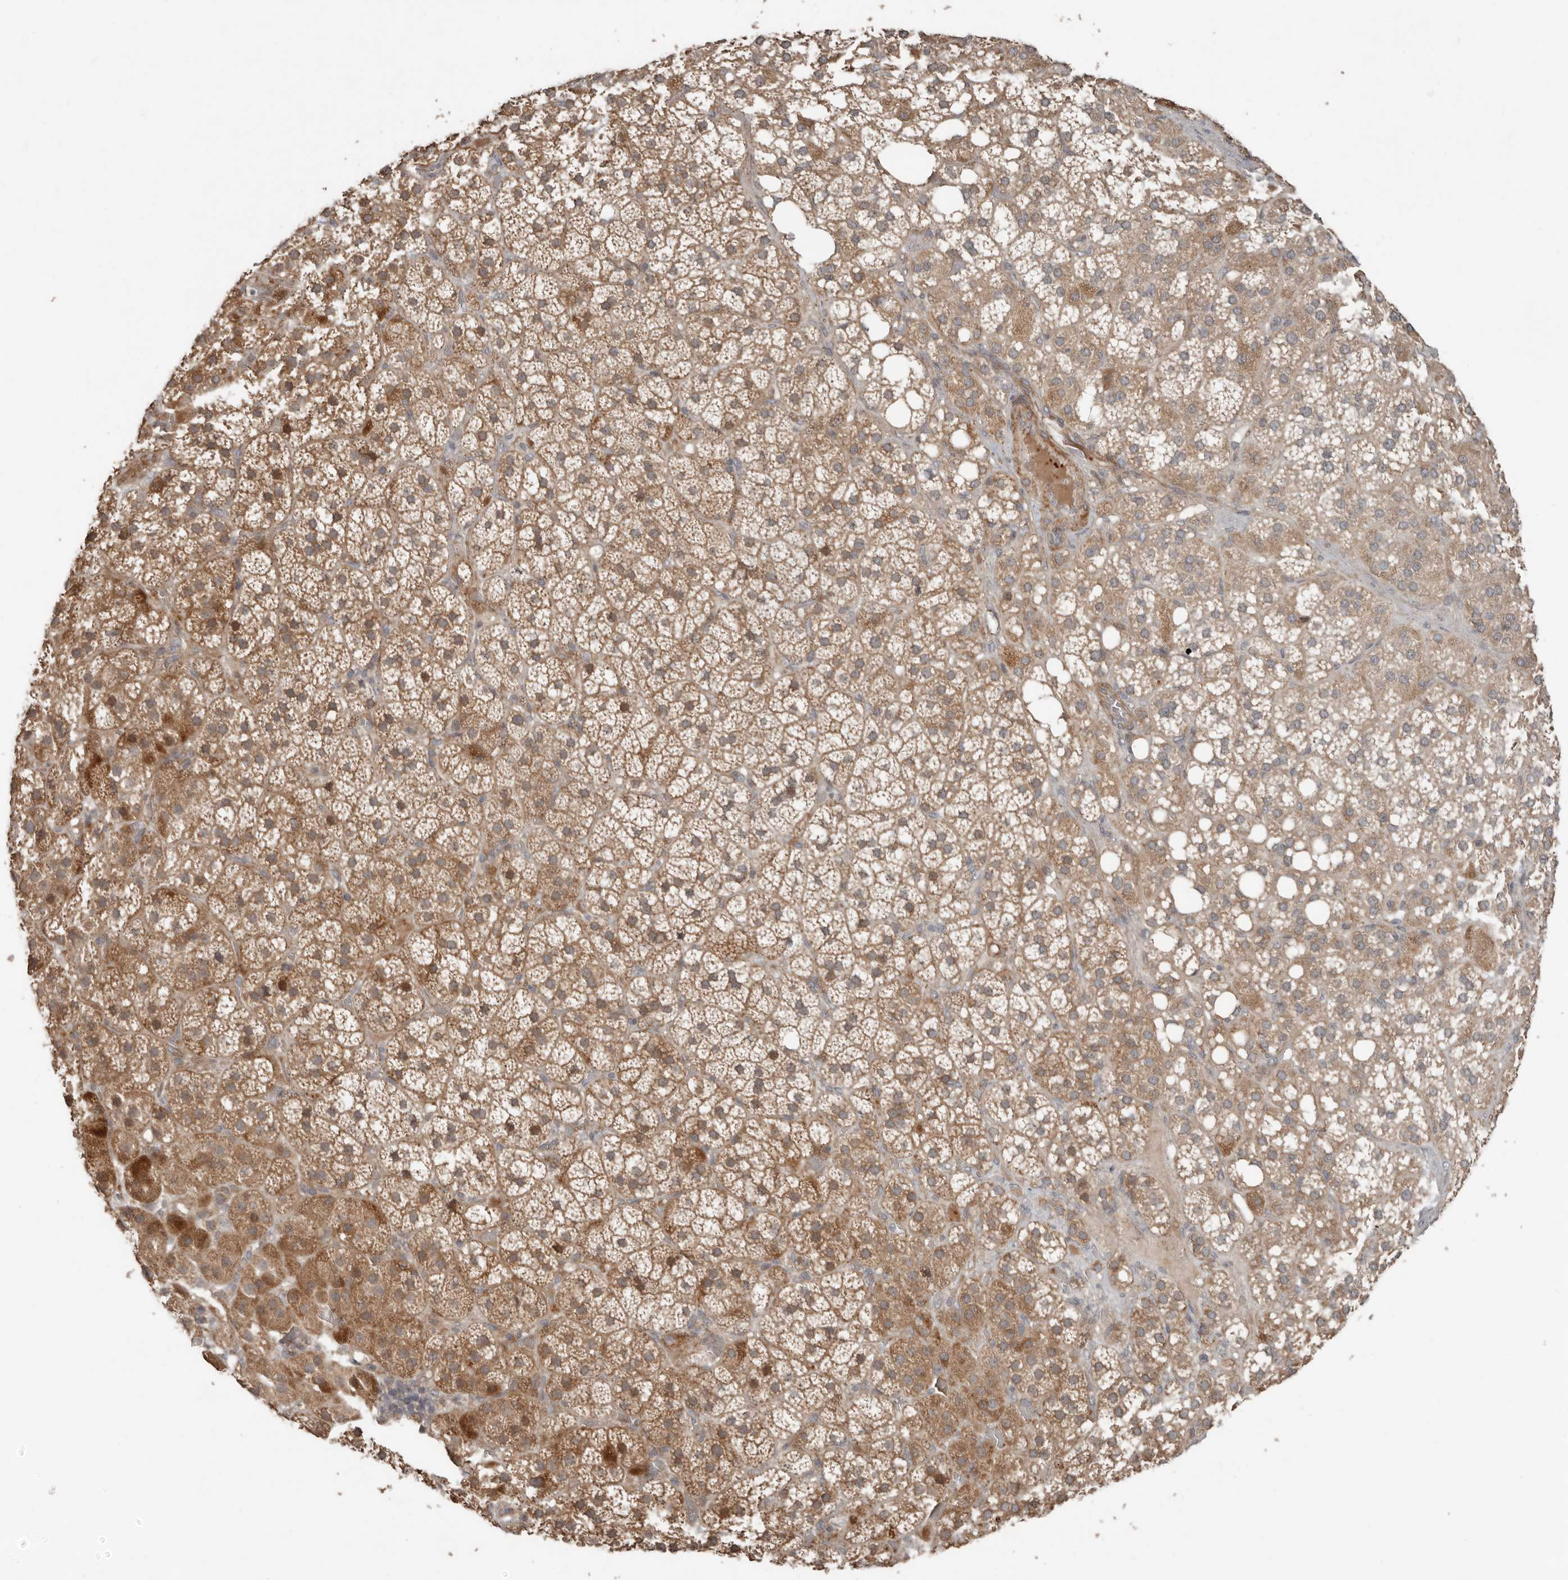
{"staining": {"intensity": "moderate", "quantity": ">75%", "location": "cytoplasmic/membranous"}, "tissue": "adrenal gland", "cell_type": "Glandular cells", "image_type": "normal", "snomed": [{"axis": "morphology", "description": "Normal tissue, NOS"}, {"axis": "topography", "description": "Adrenal gland"}], "caption": "Moderate cytoplasmic/membranous staining for a protein is identified in about >75% of glandular cells of unremarkable adrenal gland using immunohistochemistry.", "gene": "SLC6A7", "patient": {"sex": "female", "age": 59}}